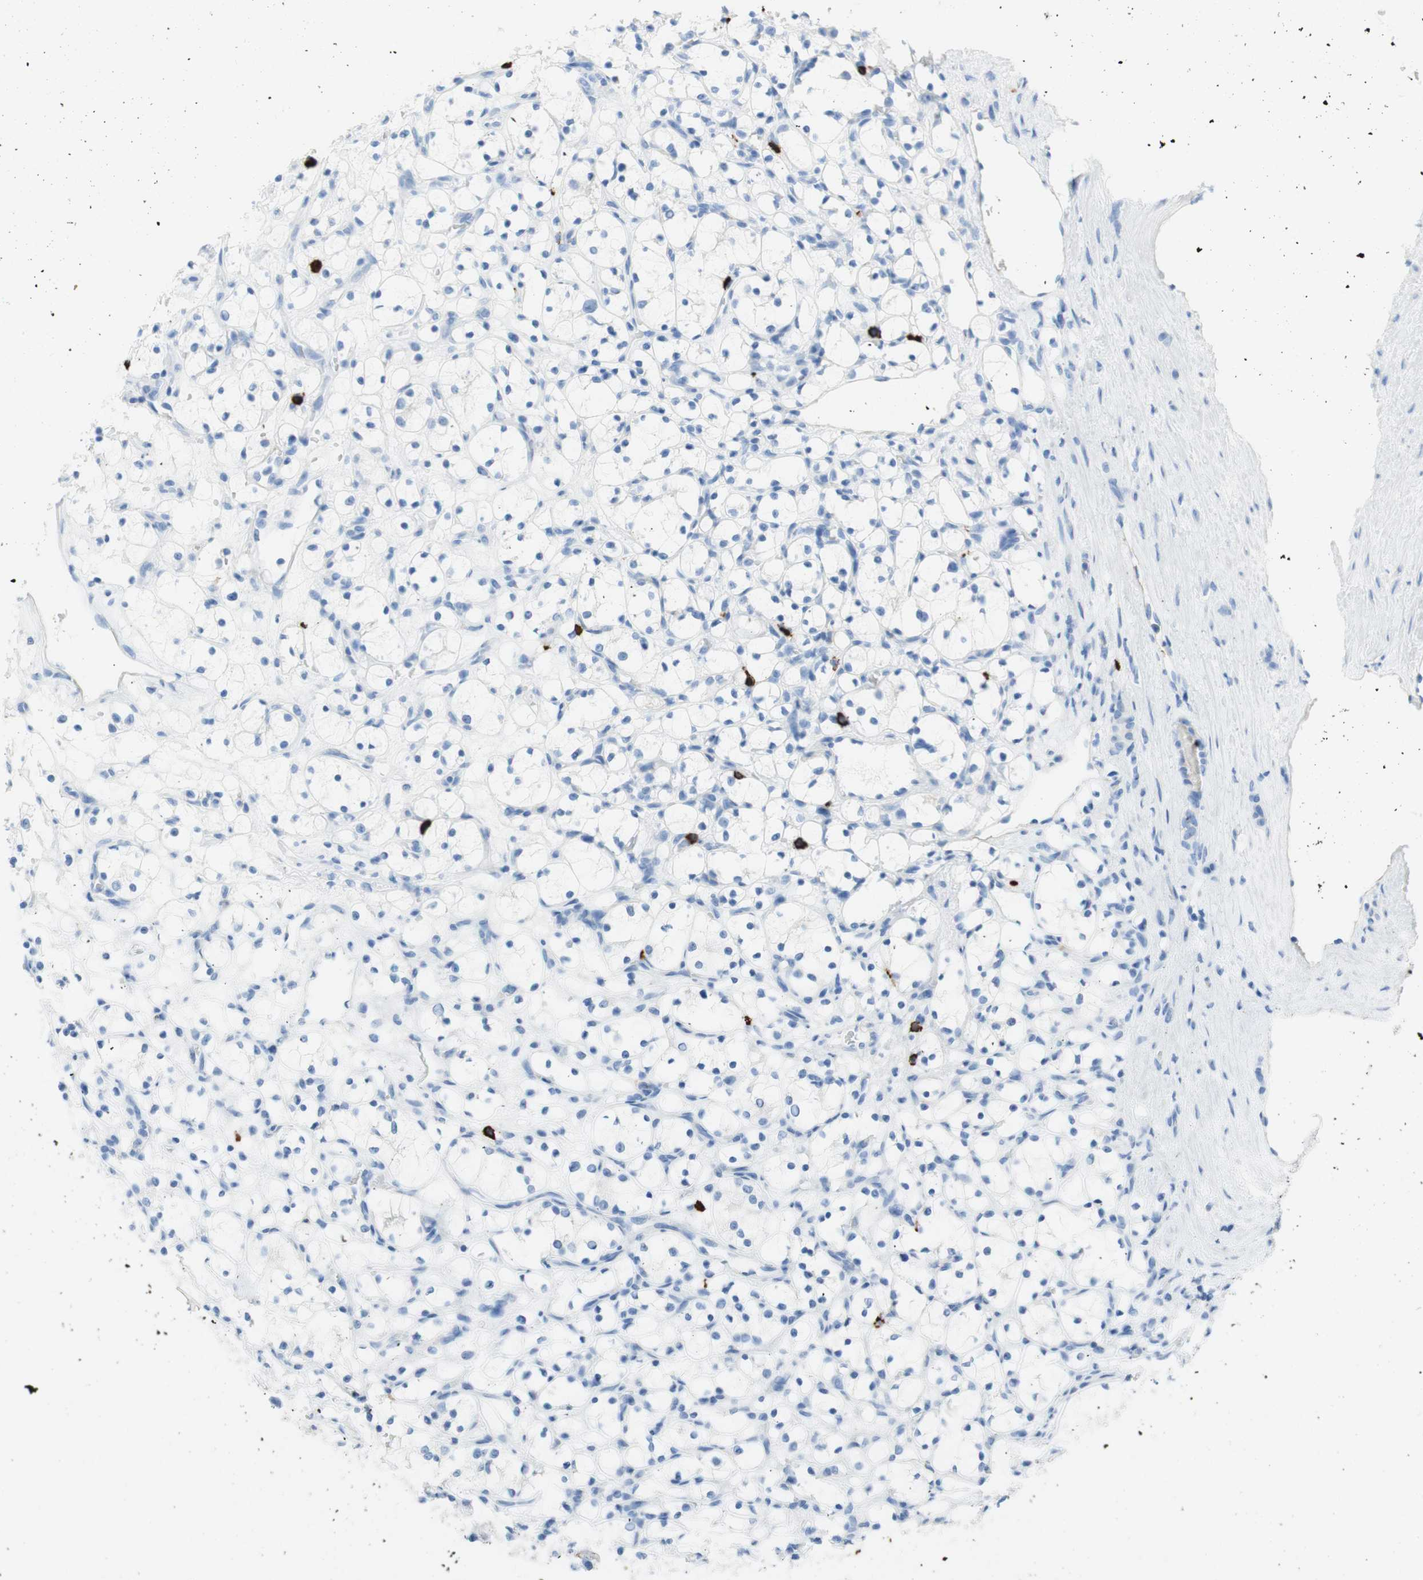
{"staining": {"intensity": "negative", "quantity": "none", "location": "none"}, "tissue": "renal cancer", "cell_type": "Tumor cells", "image_type": "cancer", "snomed": [{"axis": "morphology", "description": "Adenocarcinoma, NOS"}, {"axis": "topography", "description": "Kidney"}], "caption": "This micrograph is of renal cancer (adenocarcinoma) stained with immunohistochemistry to label a protein in brown with the nuclei are counter-stained blue. There is no staining in tumor cells.", "gene": "CEACAM1", "patient": {"sex": "female", "age": 69}}